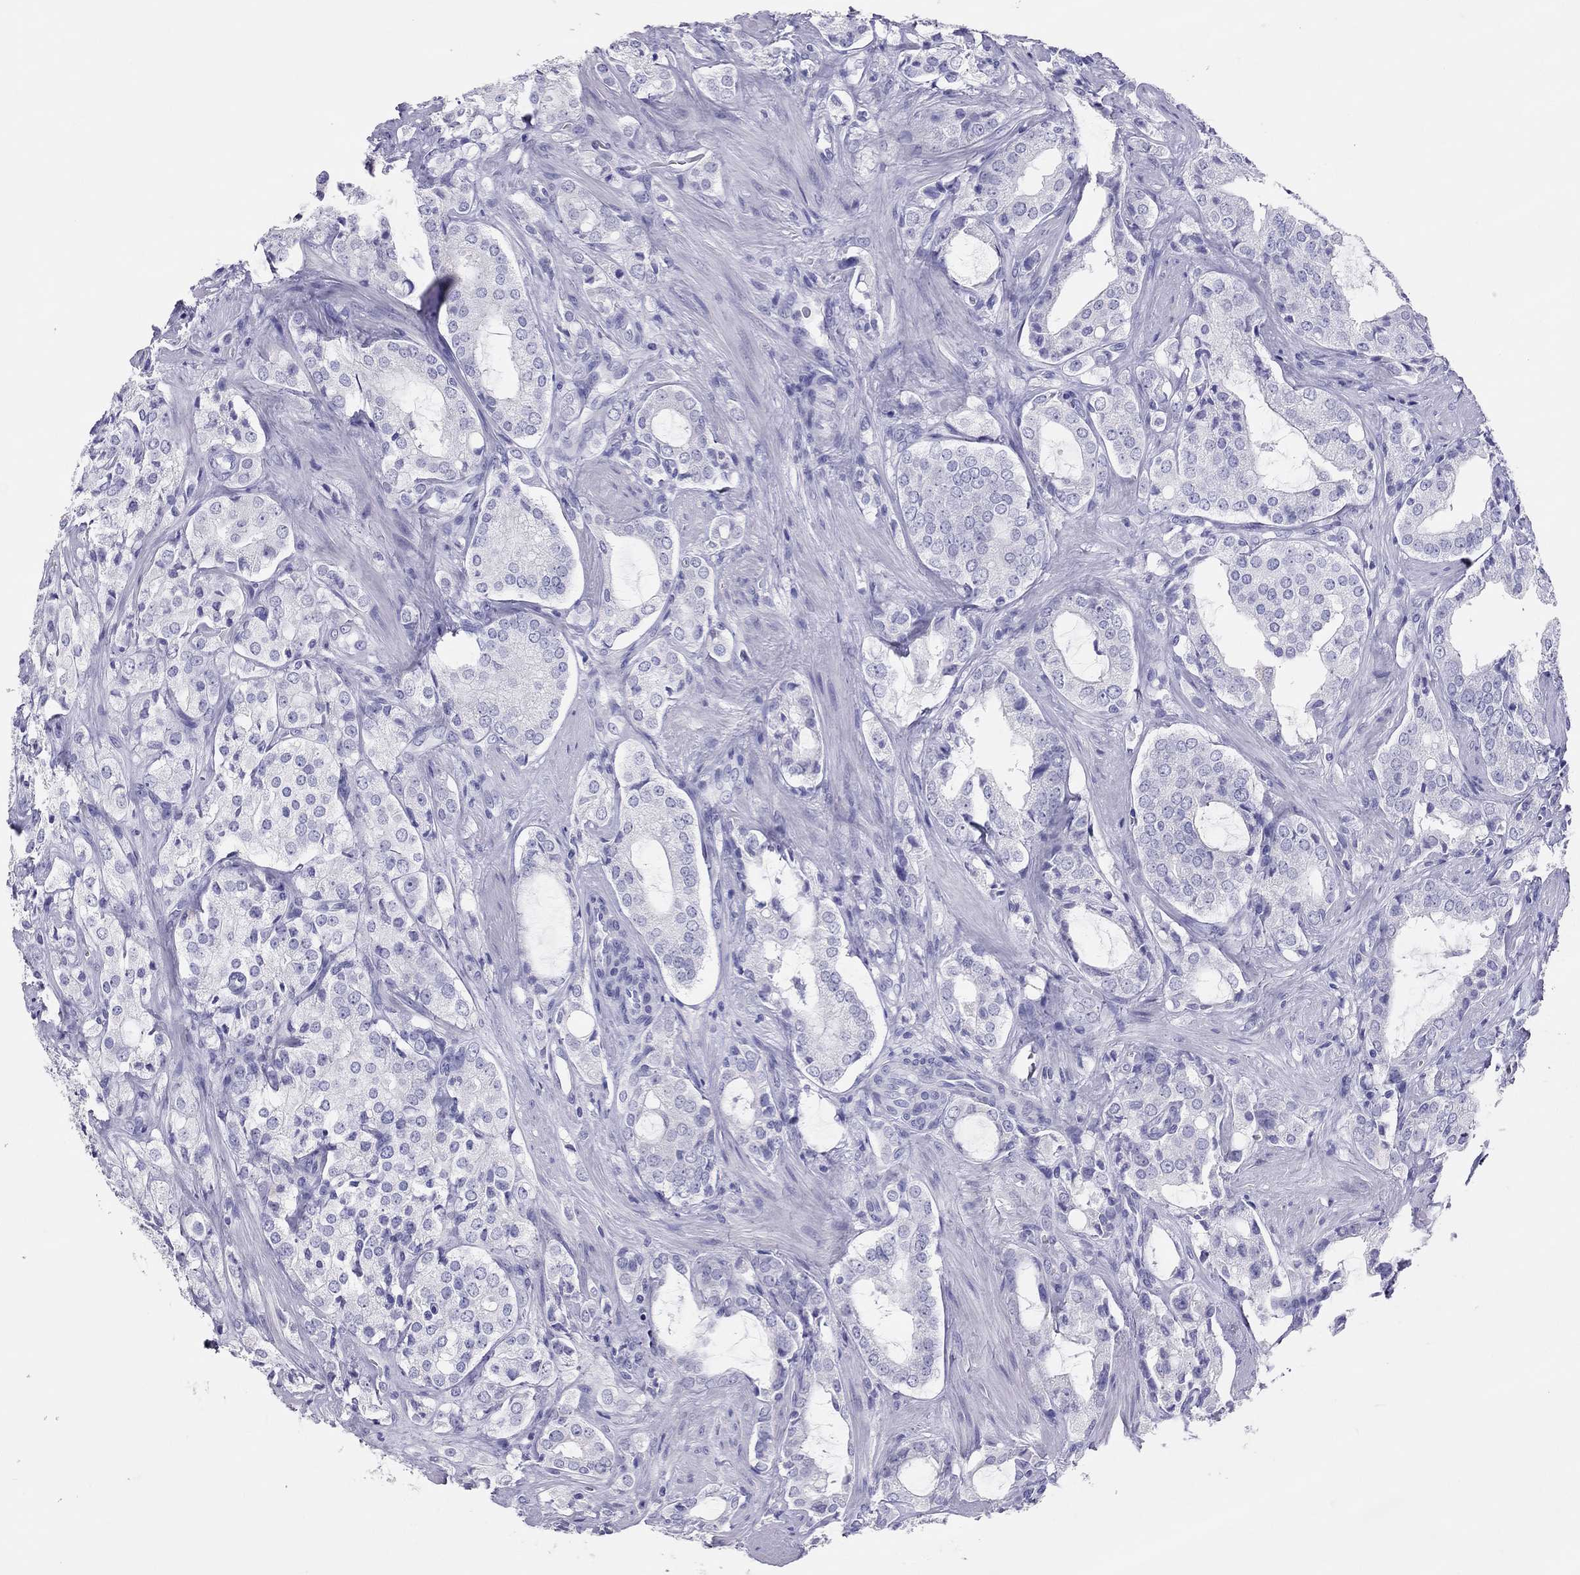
{"staining": {"intensity": "negative", "quantity": "none", "location": "none"}, "tissue": "prostate cancer", "cell_type": "Tumor cells", "image_type": "cancer", "snomed": [{"axis": "morphology", "description": "Adenocarcinoma, NOS"}, {"axis": "topography", "description": "Prostate"}], "caption": "Histopathology image shows no significant protein expression in tumor cells of prostate cancer.", "gene": "TSHB", "patient": {"sex": "male", "age": 66}}